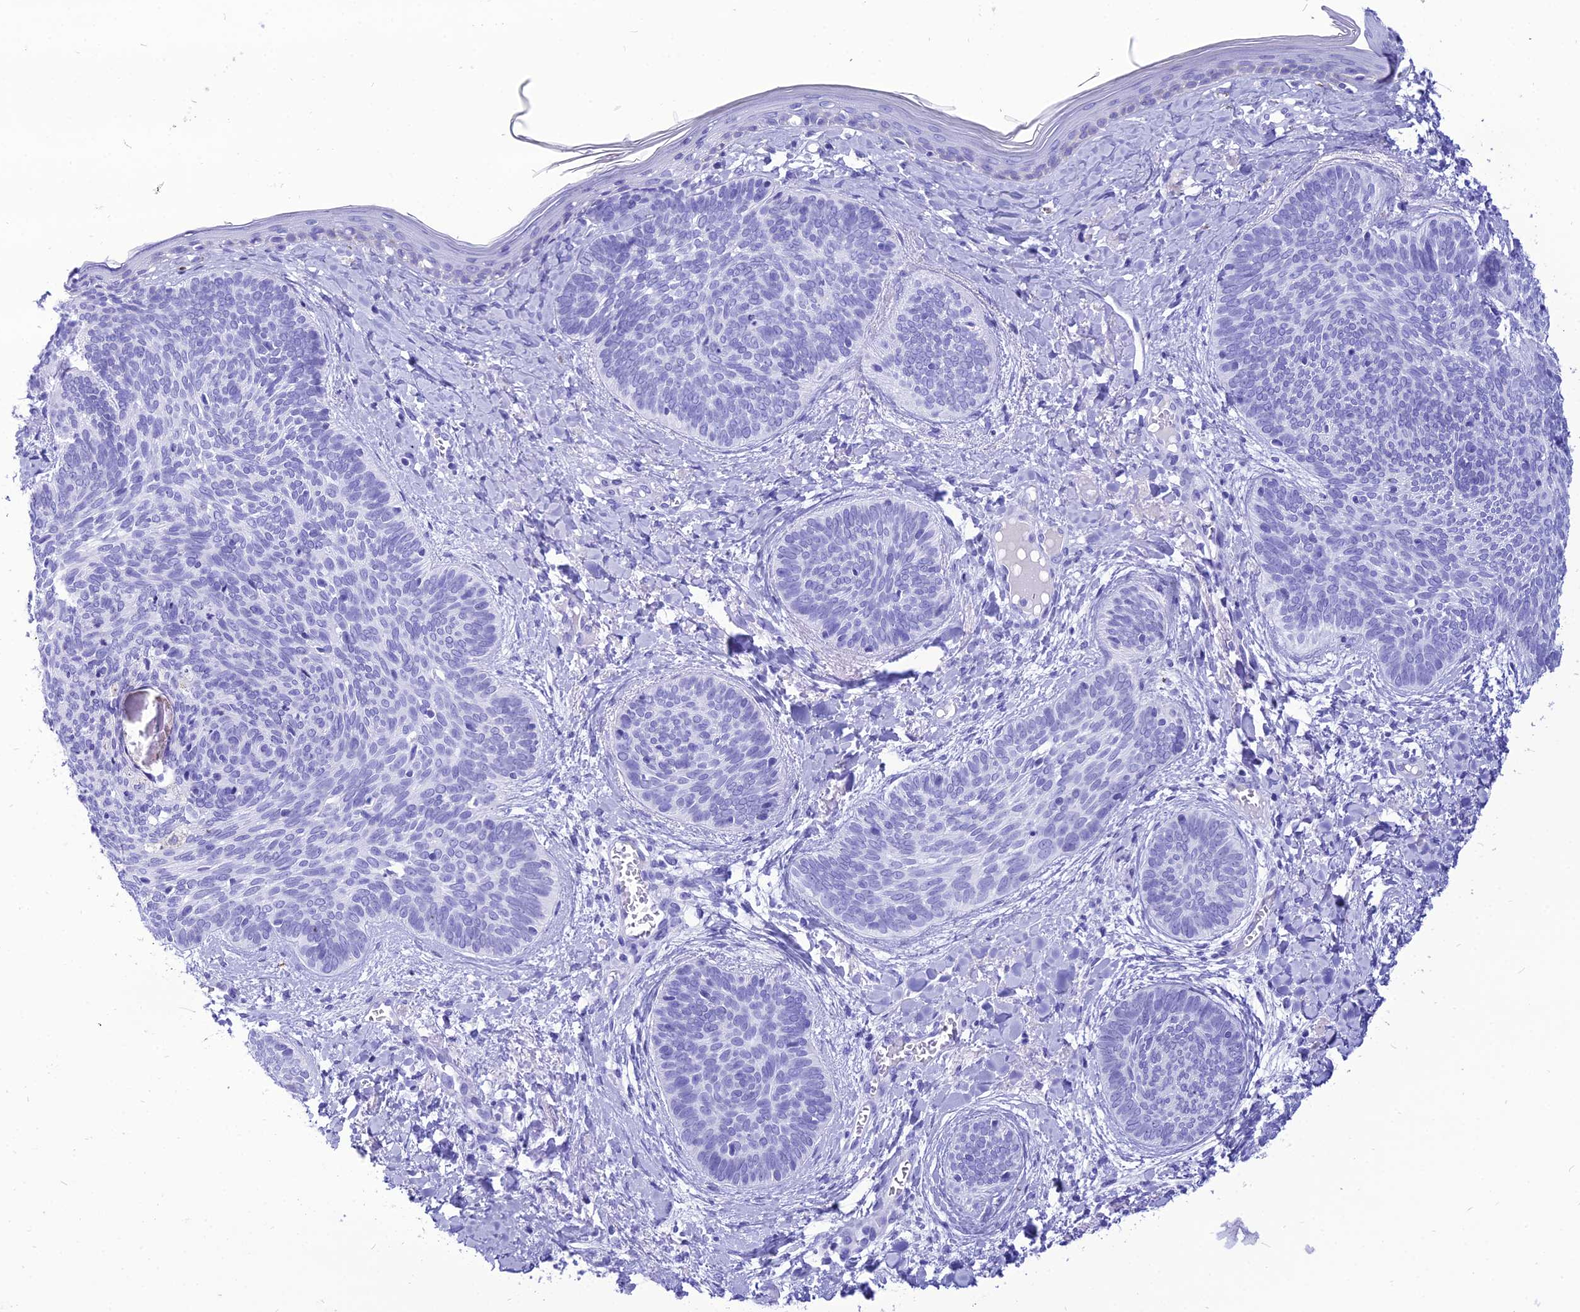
{"staining": {"intensity": "negative", "quantity": "none", "location": "none"}, "tissue": "skin cancer", "cell_type": "Tumor cells", "image_type": "cancer", "snomed": [{"axis": "morphology", "description": "Basal cell carcinoma"}, {"axis": "topography", "description": "Skin"}], "caption": "Human skin cancer stained for a protein using IHC reveals no staining in tumor cells.", "gene": "PNMA5", "patient": {"sex": "female", "age": 81}}